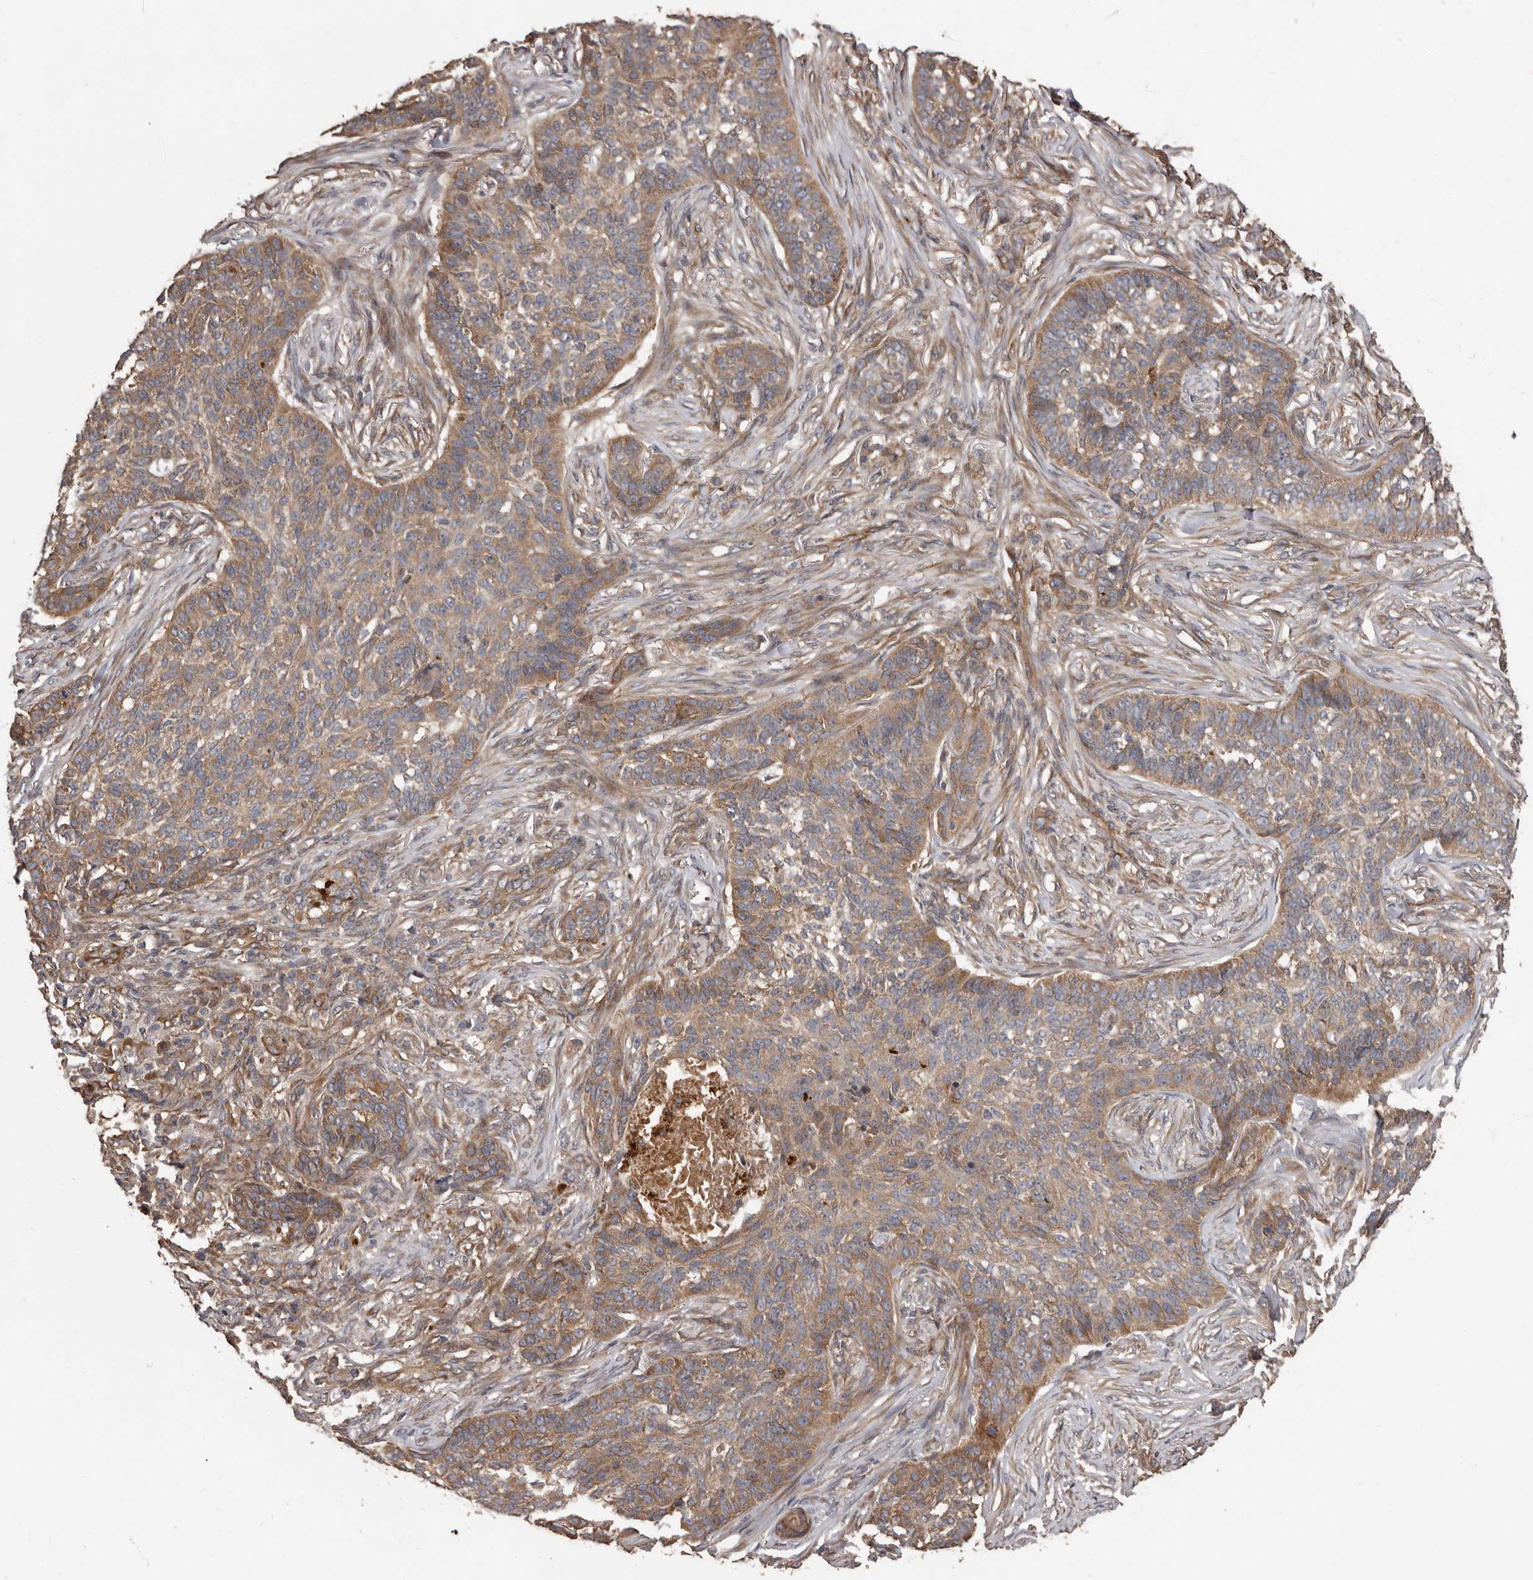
{"staining": {"intensity": "moderate", "quantity": ">75%", "location": "cytoplasmic/membranous"}, "tissue": "skin cancer", "cell_type": "Tumor cells", "image_type": "cancer", "snomed": [{"axis": "morphology", "description": "Basal cell carcinoma"}, {"axis": "topography", "description": "Skin"}], "caption": "Human basal cell carcinoma (skin) stained with a brown dye reveals moderate cytoplasmic/membranous positive expression in approximately >75% of tumor cells.", "gene": "ARHGEF5", "patient": {"sex": "male", "age": 85}}